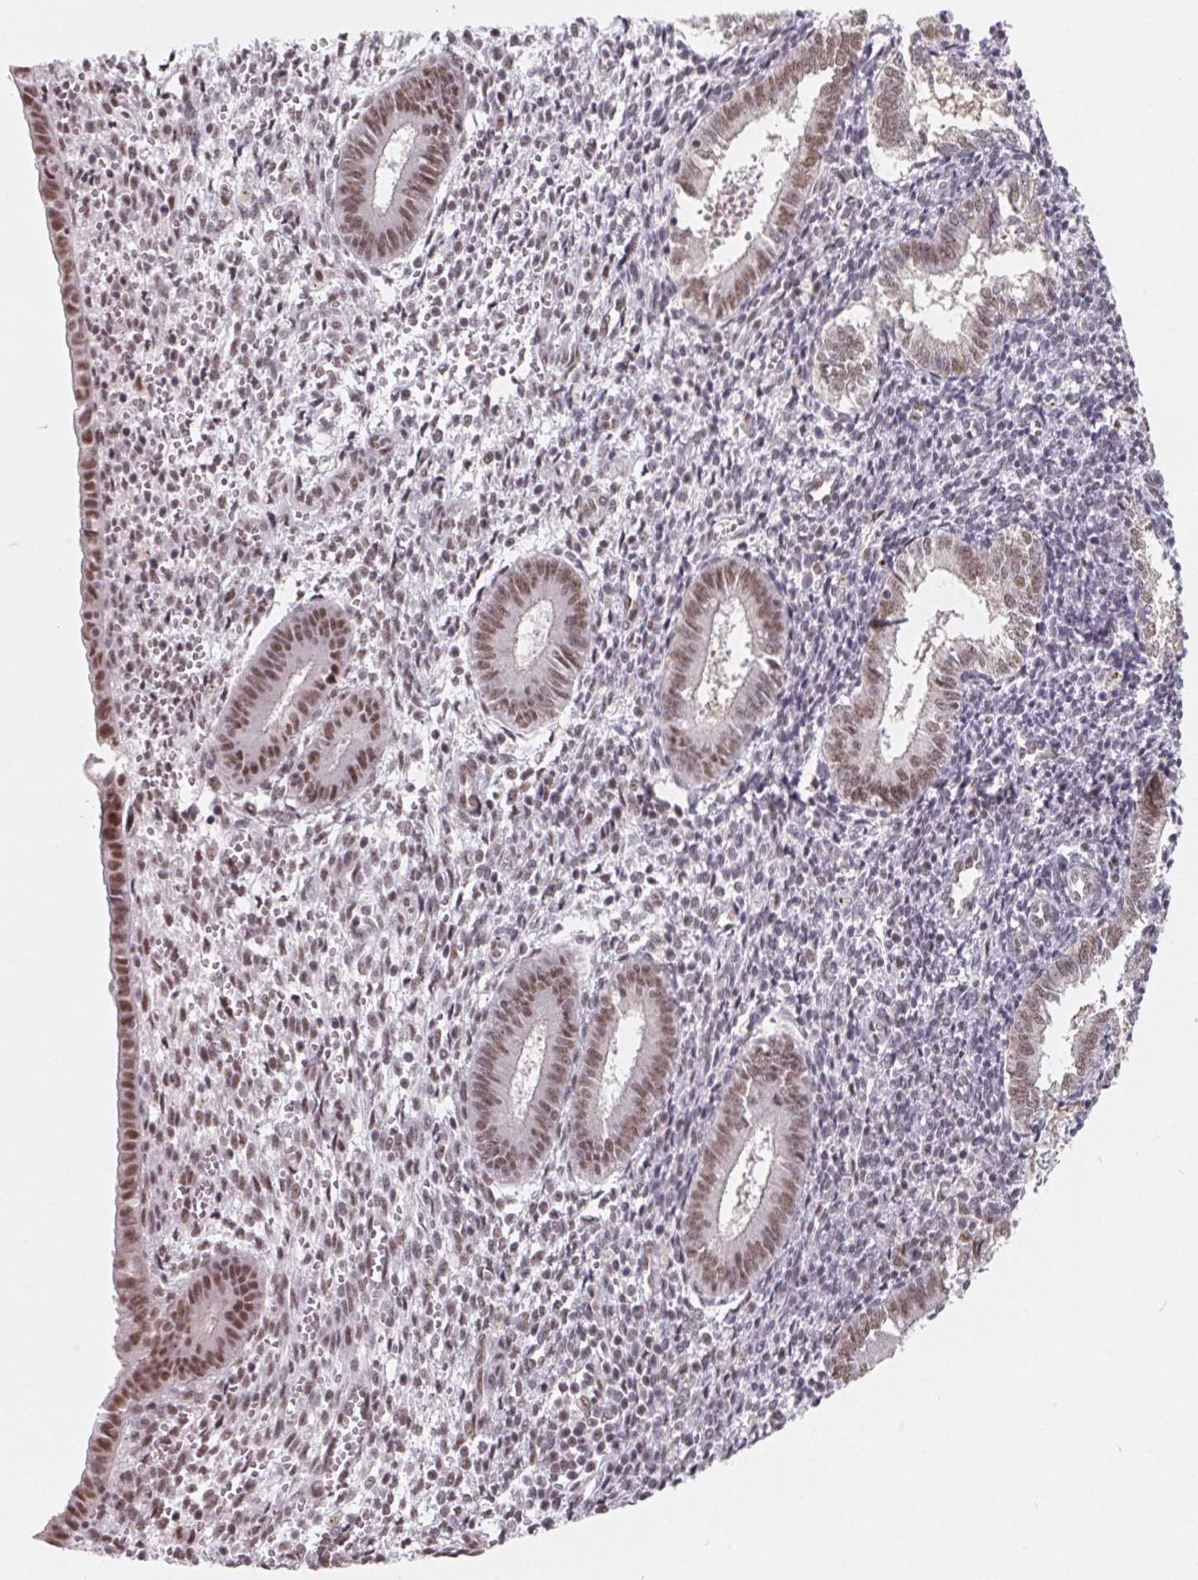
{"staining": {"intensity": "moderate", "quantity": "<25%", "location": "nuclear"}, "tissue": "endometrium", "cell_type": "Cells in endometrial stroma", "image_type": "normal", "snomed": [{"axis": "morphology", "description": "Normal tissue, NOS"}, {"axis": "topography", "description": "Endometrium"}], "caption": "The micrograph reveals immunohistochemical staining of benign endometrium. There is moderate nuclear positivity is seen in approximately <25% of cells in endometrial stroma.", "gene": "TCERG1", "patient": {"sex": "female", "age": 25}}